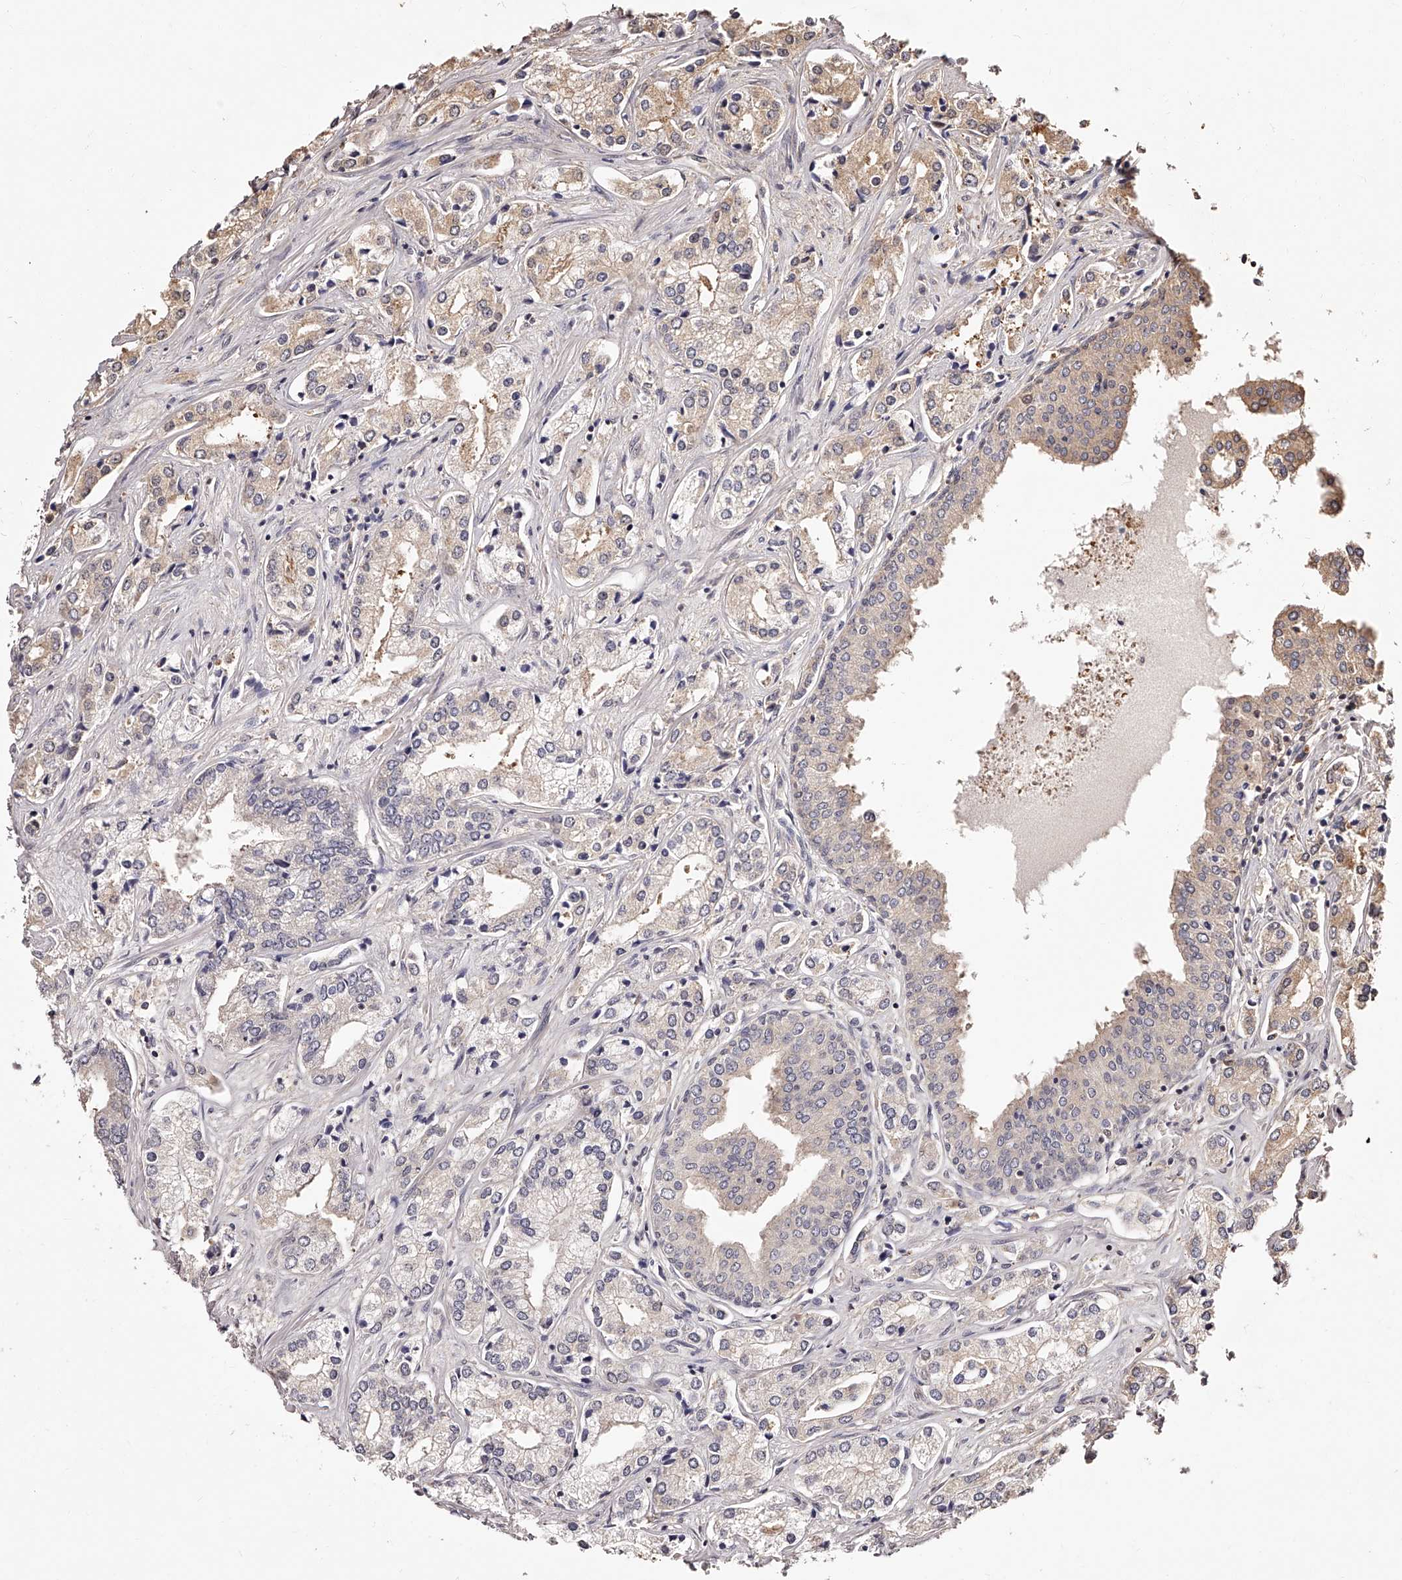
{"staining": {"intensity": "weak", "quantity": "<25%", "location": "cytoplasmic/membranous"}, "tissue": "prostate cancer", "cell_type": "Tumor cells", "image_type": "cancer", "snomed": [{"axis": "morphology", "description": "Adenocarcinoma, High grade"}, {"axis": "topography", "description": "Prostate"}], "caption": "High power microscopy image of an immunohistochemistry (IHC) histopathology image of prostate adenocarcinoma (high-grade), revealing no significant staining in tumor cells.", "gene": "ZNF582", "patient": {"sex": "male", "age": 66}}